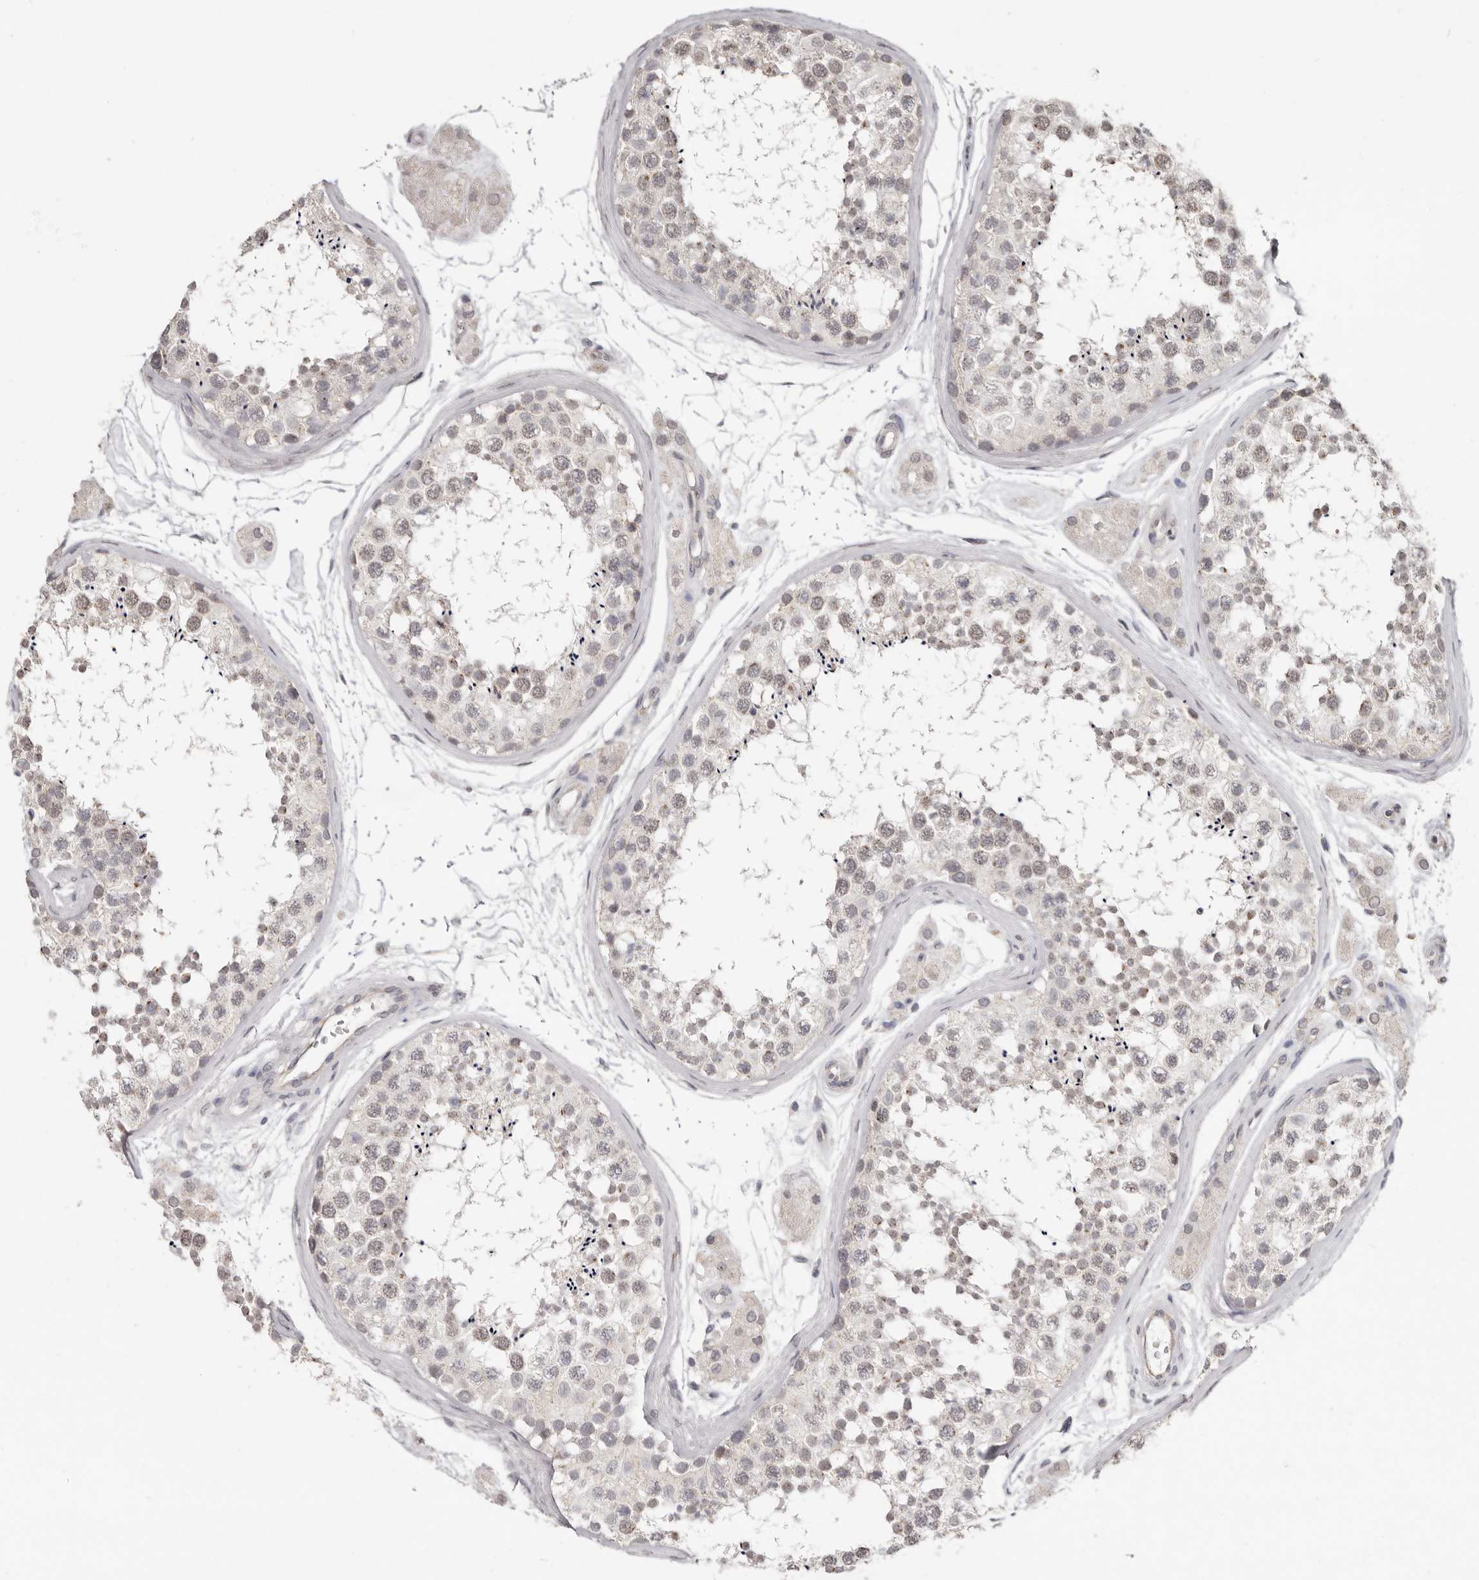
{"staining": {"intensity": "weak", "quantity": "<25%", "location": "nuclear"}, "tissue": "testis", "cell_type": "Cells in seminiferous ducts", "image_type": "normal", "snomed": [{"axis": "morphology", "description": "Normal tissue, NOS"}, {"axis": "topography", "description": "Testis"}], "caption": "This is a histopathology image of IHC staining of unremarkable testis, which shows no expression in cells in seminiferous ducts.", "gene": "LINGO2", "patient": {"sex": "male", "age": 56}}